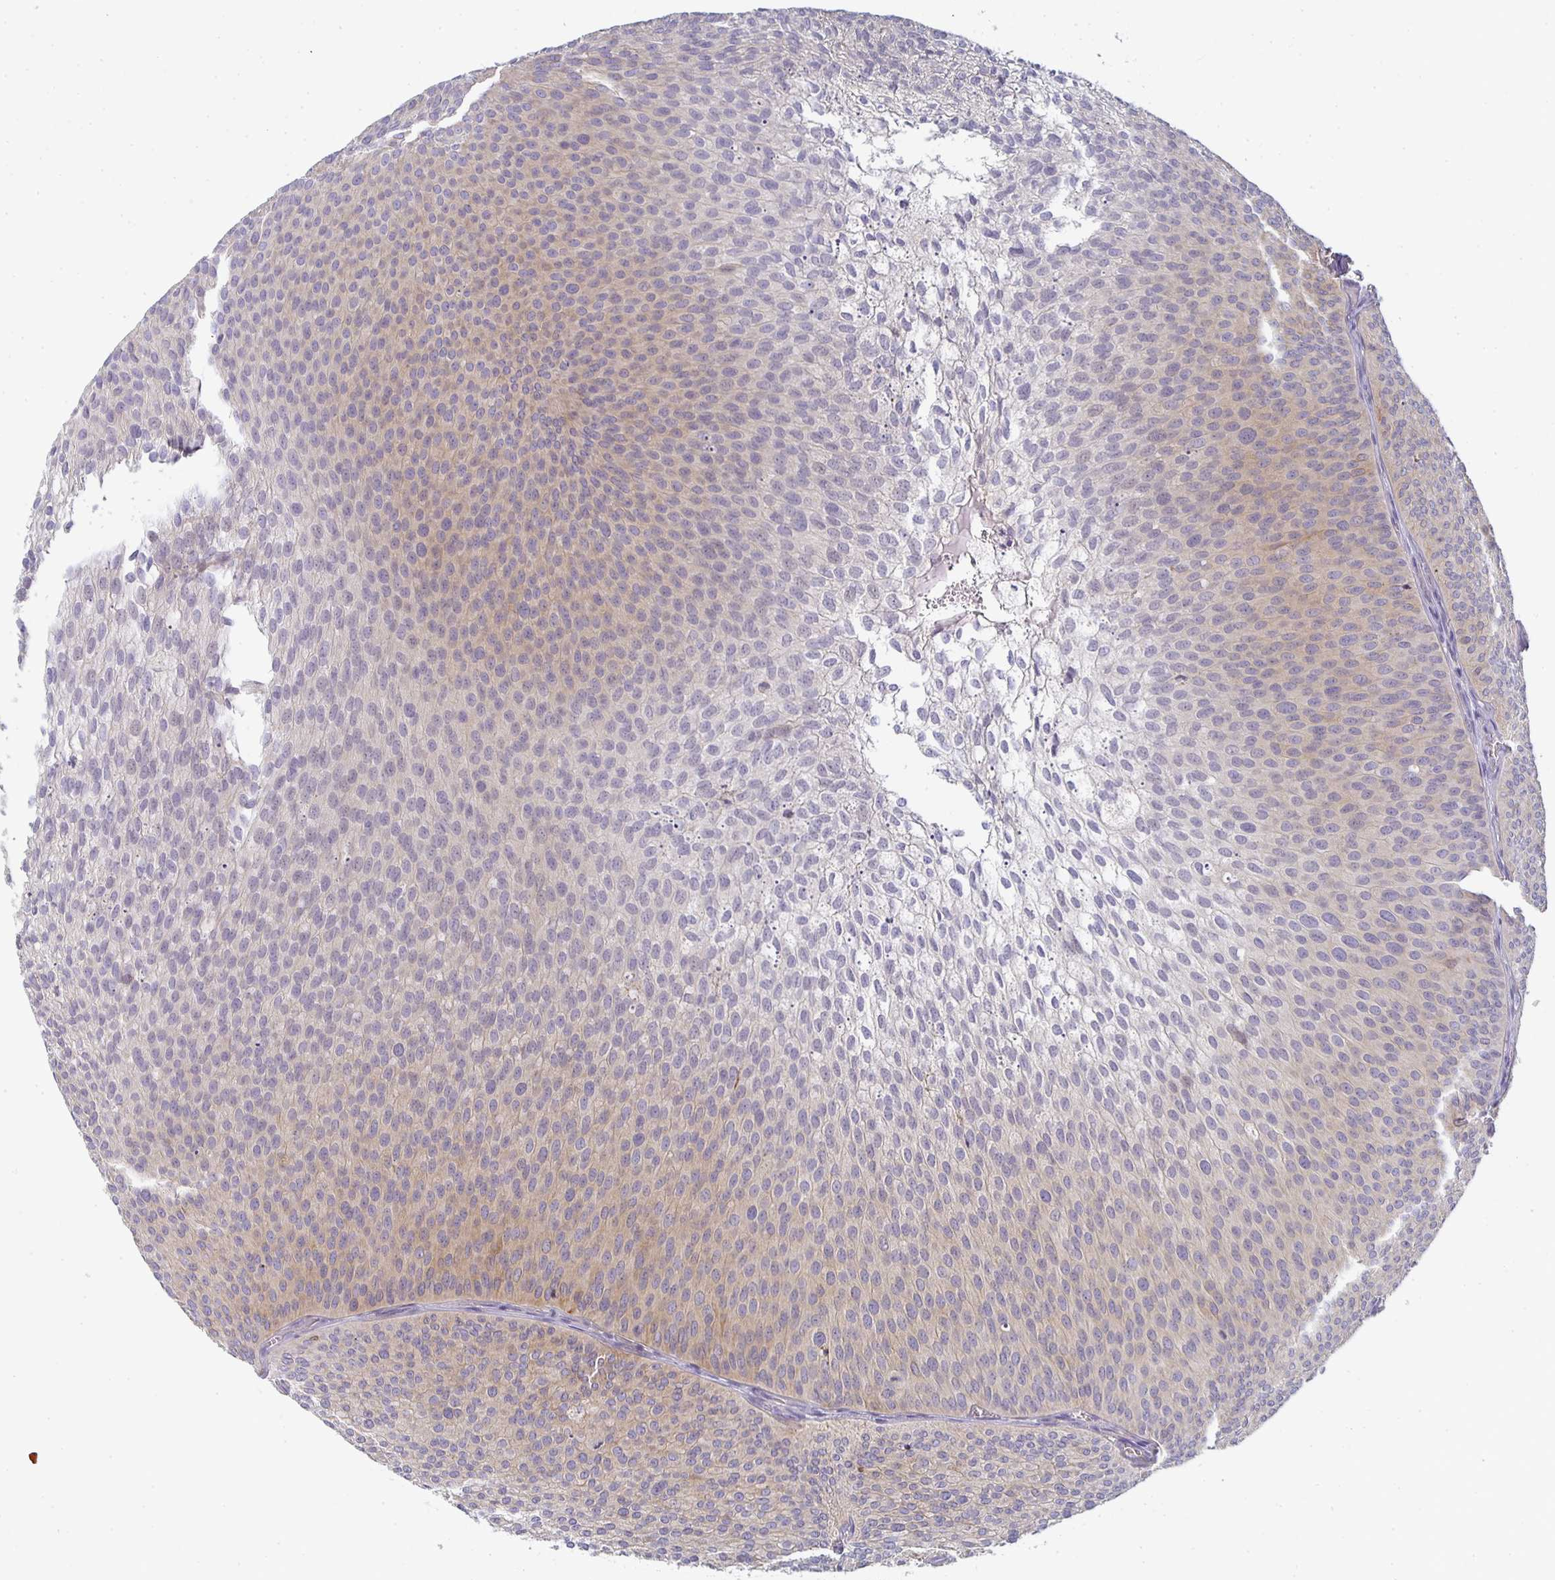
{"staining": {"intensity": "weak", "quantity": "<25%", "location": "cytoplasmic/membranous"}, "tissue": "urothelial cancer", "cell_type": "Tumor cells", "image_type": "cancer", "snomed": [{"axis": "morphology", "description": "Urothelial carcinoma, Low grade"}, {"axis": "topography", "description": "Urinary bladder"}], "caption": "This is an IHC micrograph of low-grade urothelial carcinoma. There is no expression in tumor cells.", "gene": "CTHRC1", "patient": {"sex": "male", "age": 91}}